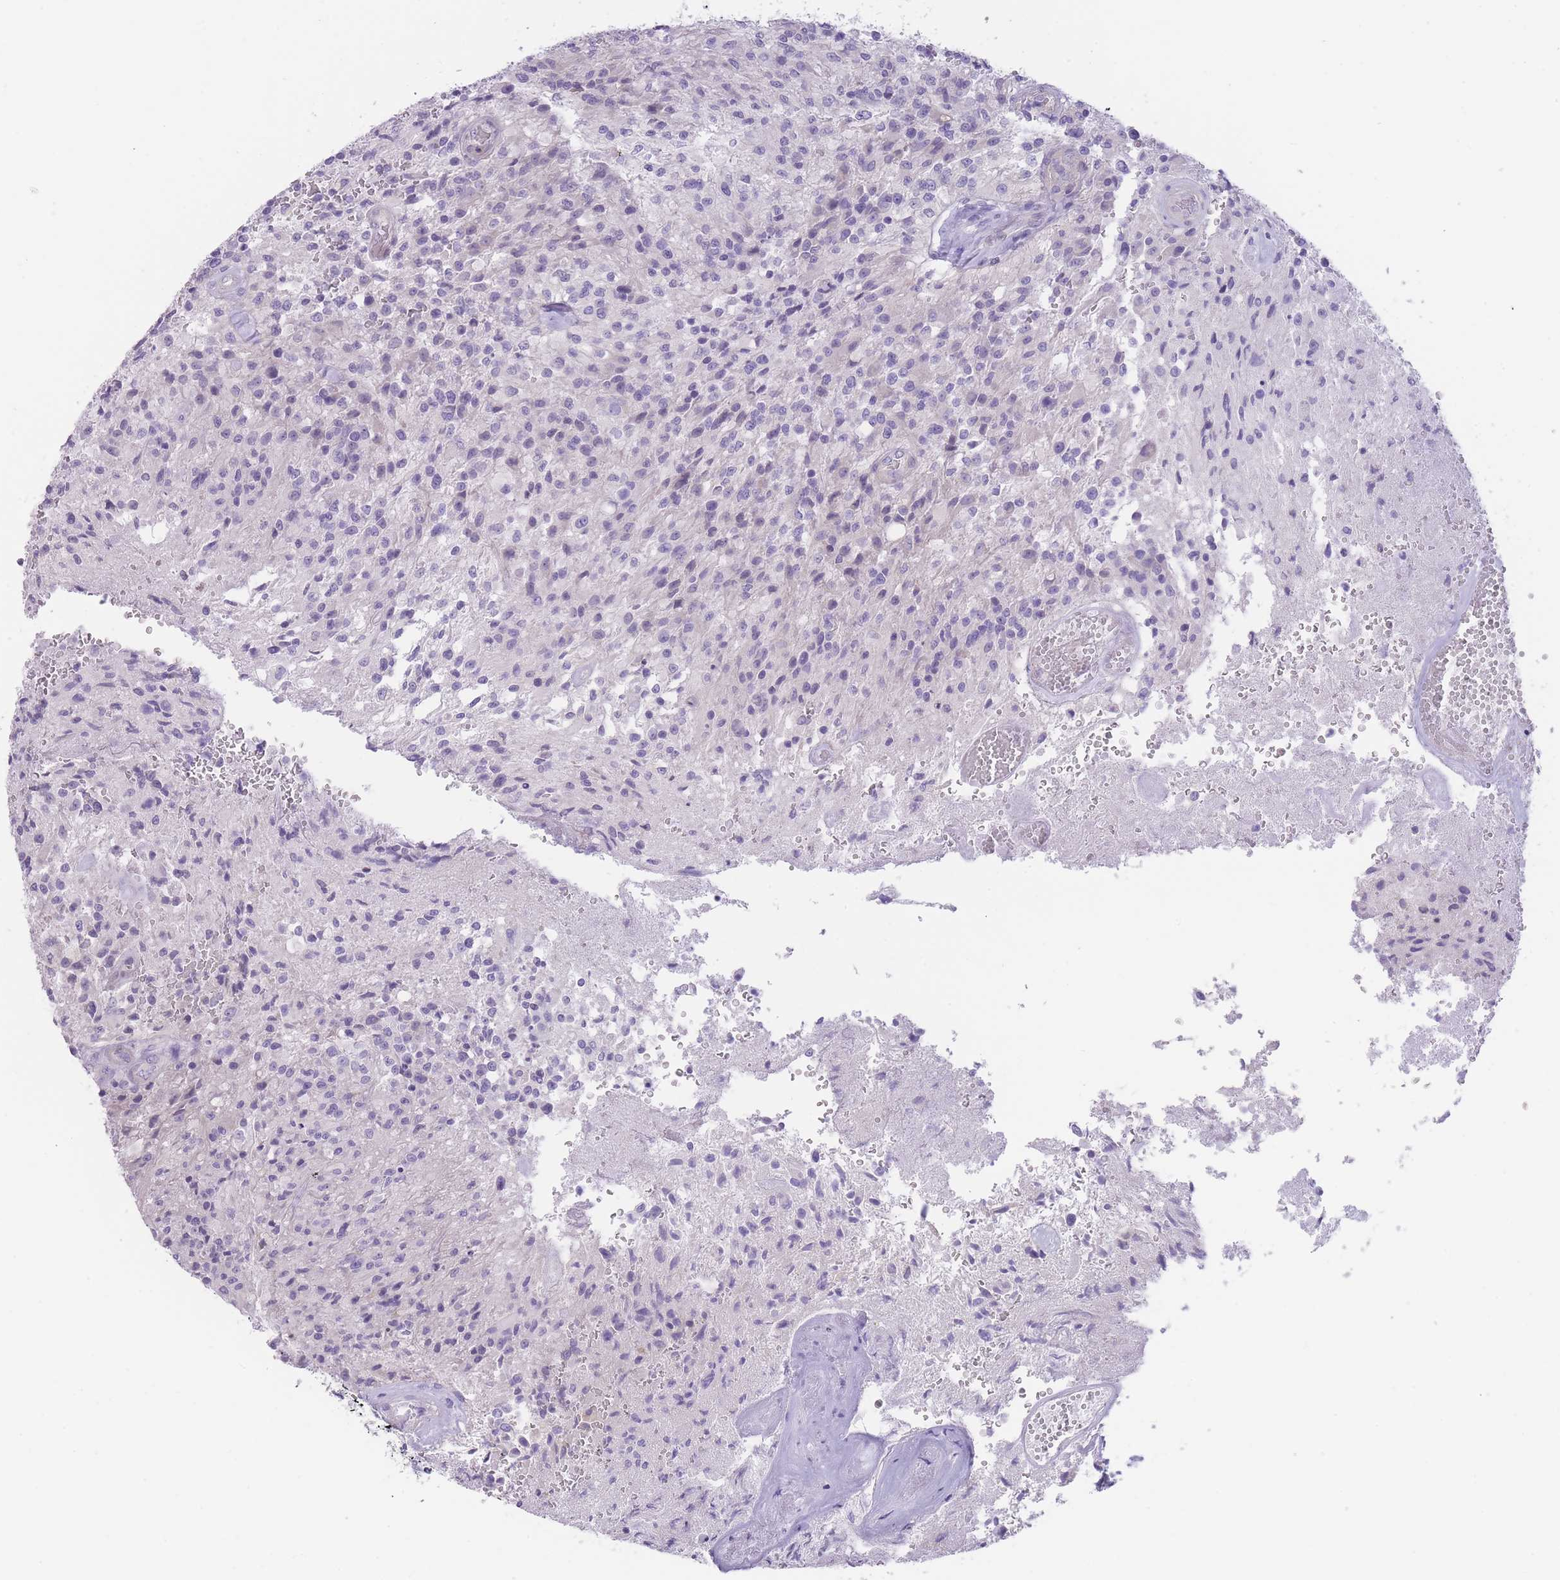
{"staining": {"intensity": "negative", "quantity": "none", "location": "none"}, "tissue": "glioma", "cell_type": "Tumor cells", "image_type": "cancer", "snomed": [{"axis": "morphology", "description": "Normal tissue, NOS"}, {"axis": "morphology", "description": "Glioma, malignant, High grade"}, {"axis": "topography", "description": "Cerebral cortex"}], "caption": "Protein analysis of glioma exhibits no significant staining in tumor cells. (DAB IHC with hematoxylin counter stain).", "gene": "OR11H12", "patient": {"sex": "male", "age": 56}}